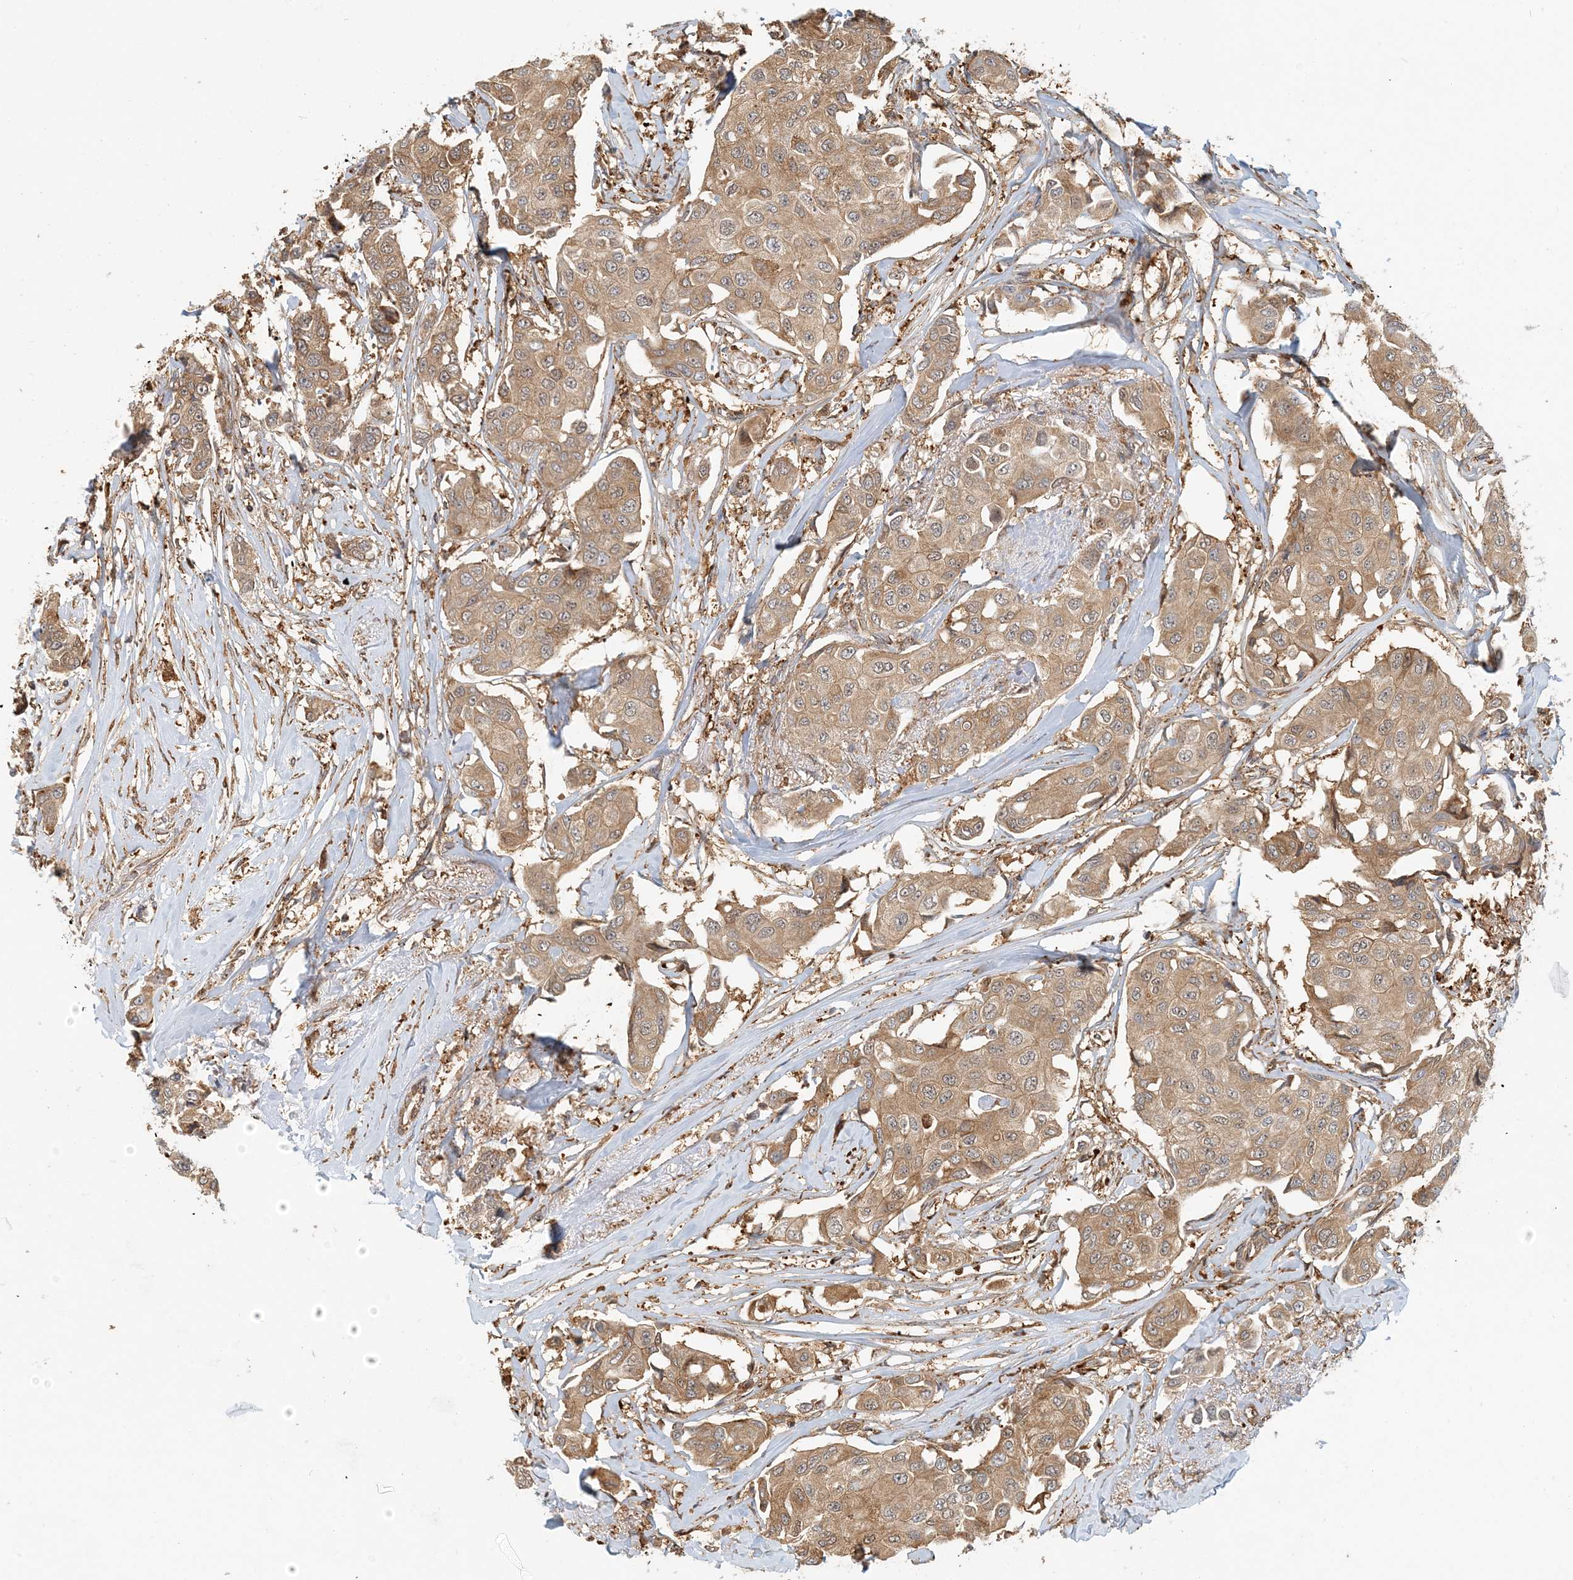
{"staining": {"intensity": "moderate", "quantity": ">75%", "location": "cytoplasmic/membranous"}, "tissue": "breast cancer", "cell_type": "Tumor cells", "image_type": "cancer", "snomed": [{"axis": "morphology", "description": "Duct carcinoma"}, {"axis": "topography", "description": "Breast"}], "caption": "A brown stain highlights moderate cytoplasmic/membranous staining of a protein in intraductal carcinoma (breast) tumor cells.", "gene": "HNMT", "patient": {"sex": "female", "age": 80}}